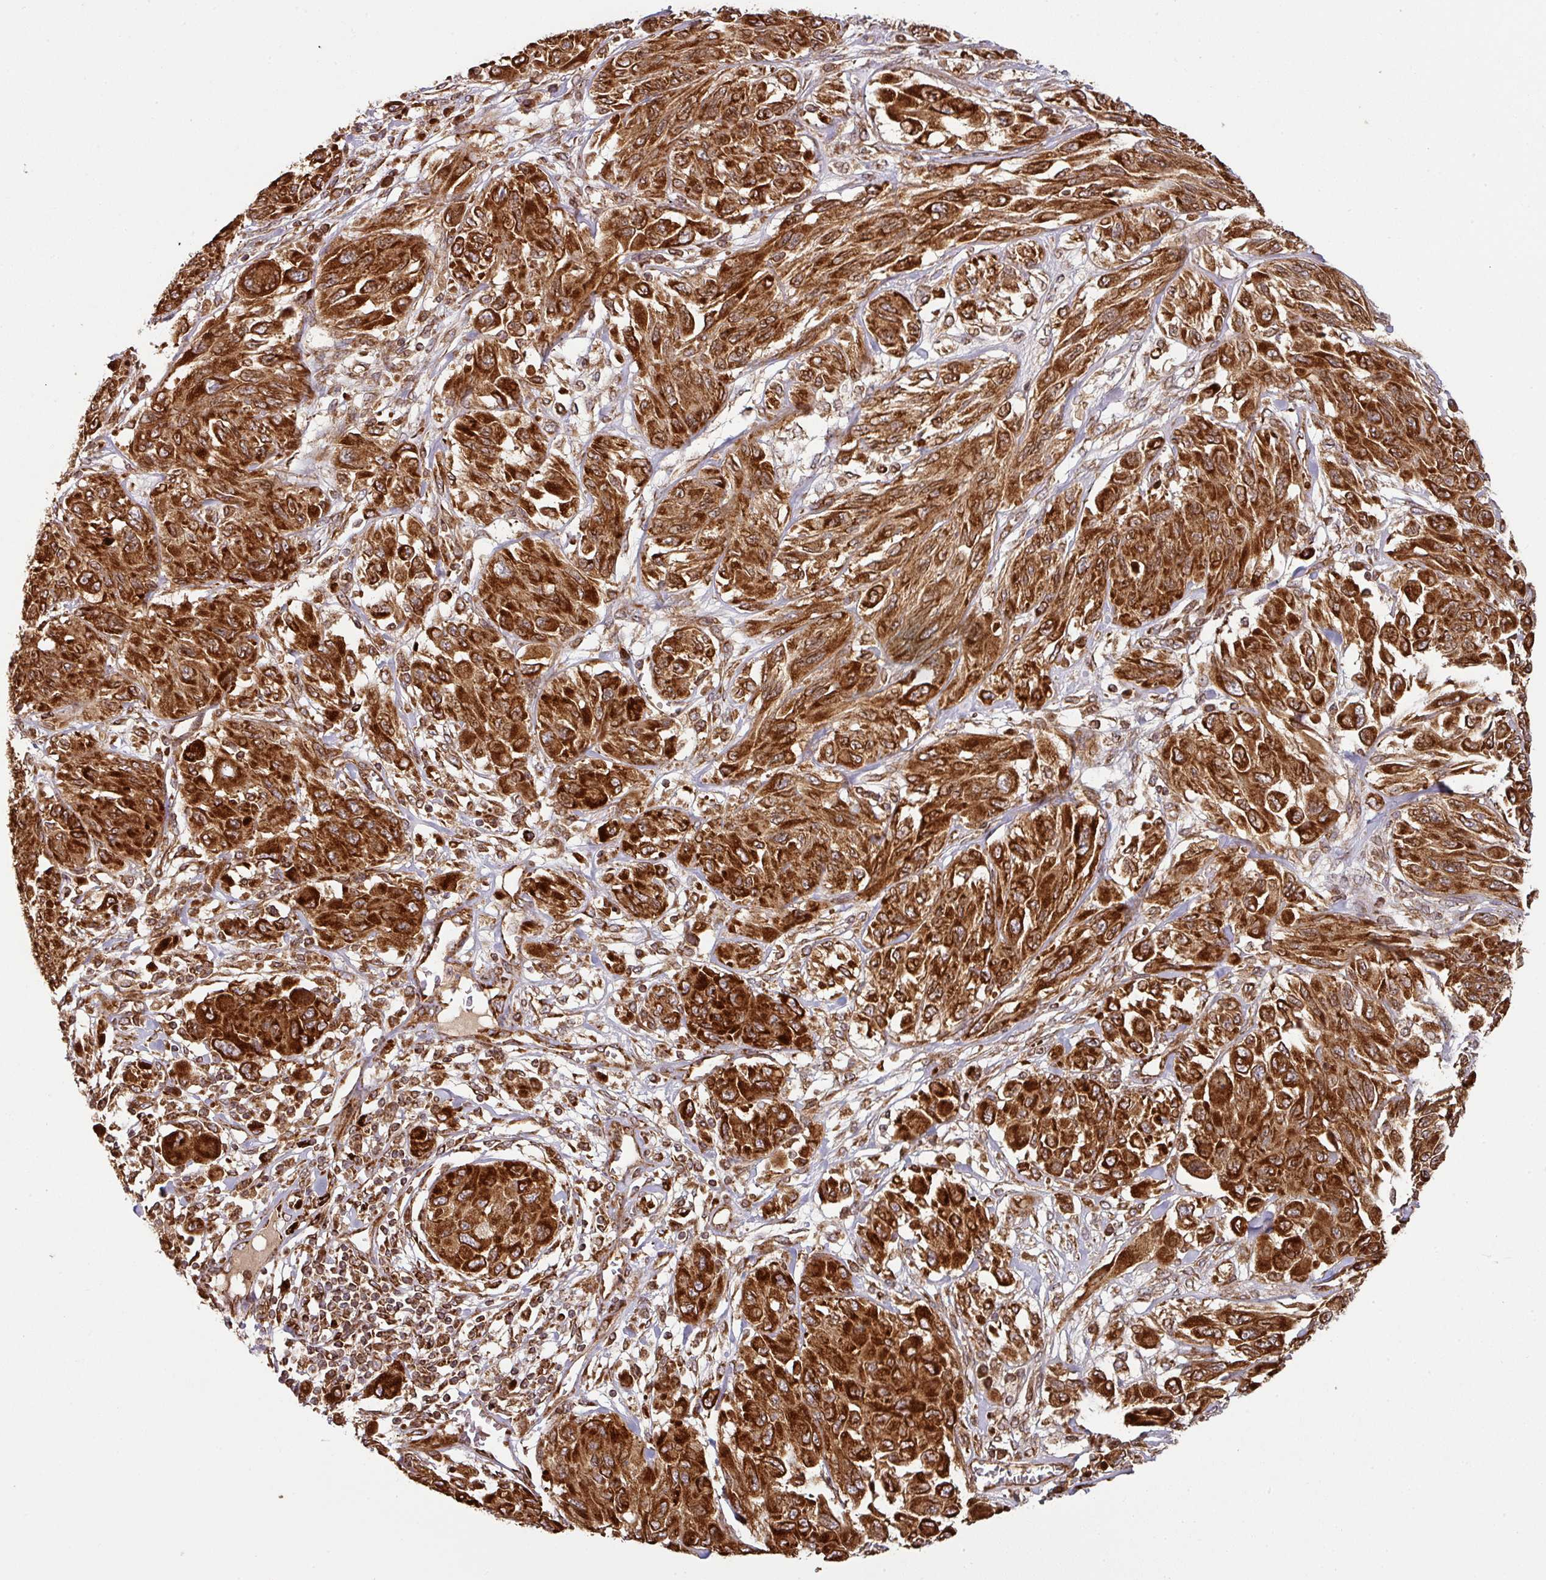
{"staining": {"intensity": "strong", "quantity": ">75%", "location": "cytoplasmic/membranous"}, "tissue": "melanoma", "cell_type": "Tumor cells", "image_type": "cancer", "snomed": [{"axis": "morphology", "description": "Malignant melanoma, NOS"}, {"axis": "topography", "description": "Skin"}], "caption": "An IHC image of neoplastic tissue is shown. Protein staining in brown labels strong cytoplasmic/membranous positivity in malignant melanoma within tumor cells.", "gene": "TRAP1", "patient": {"sex": "female", "age": 91}}